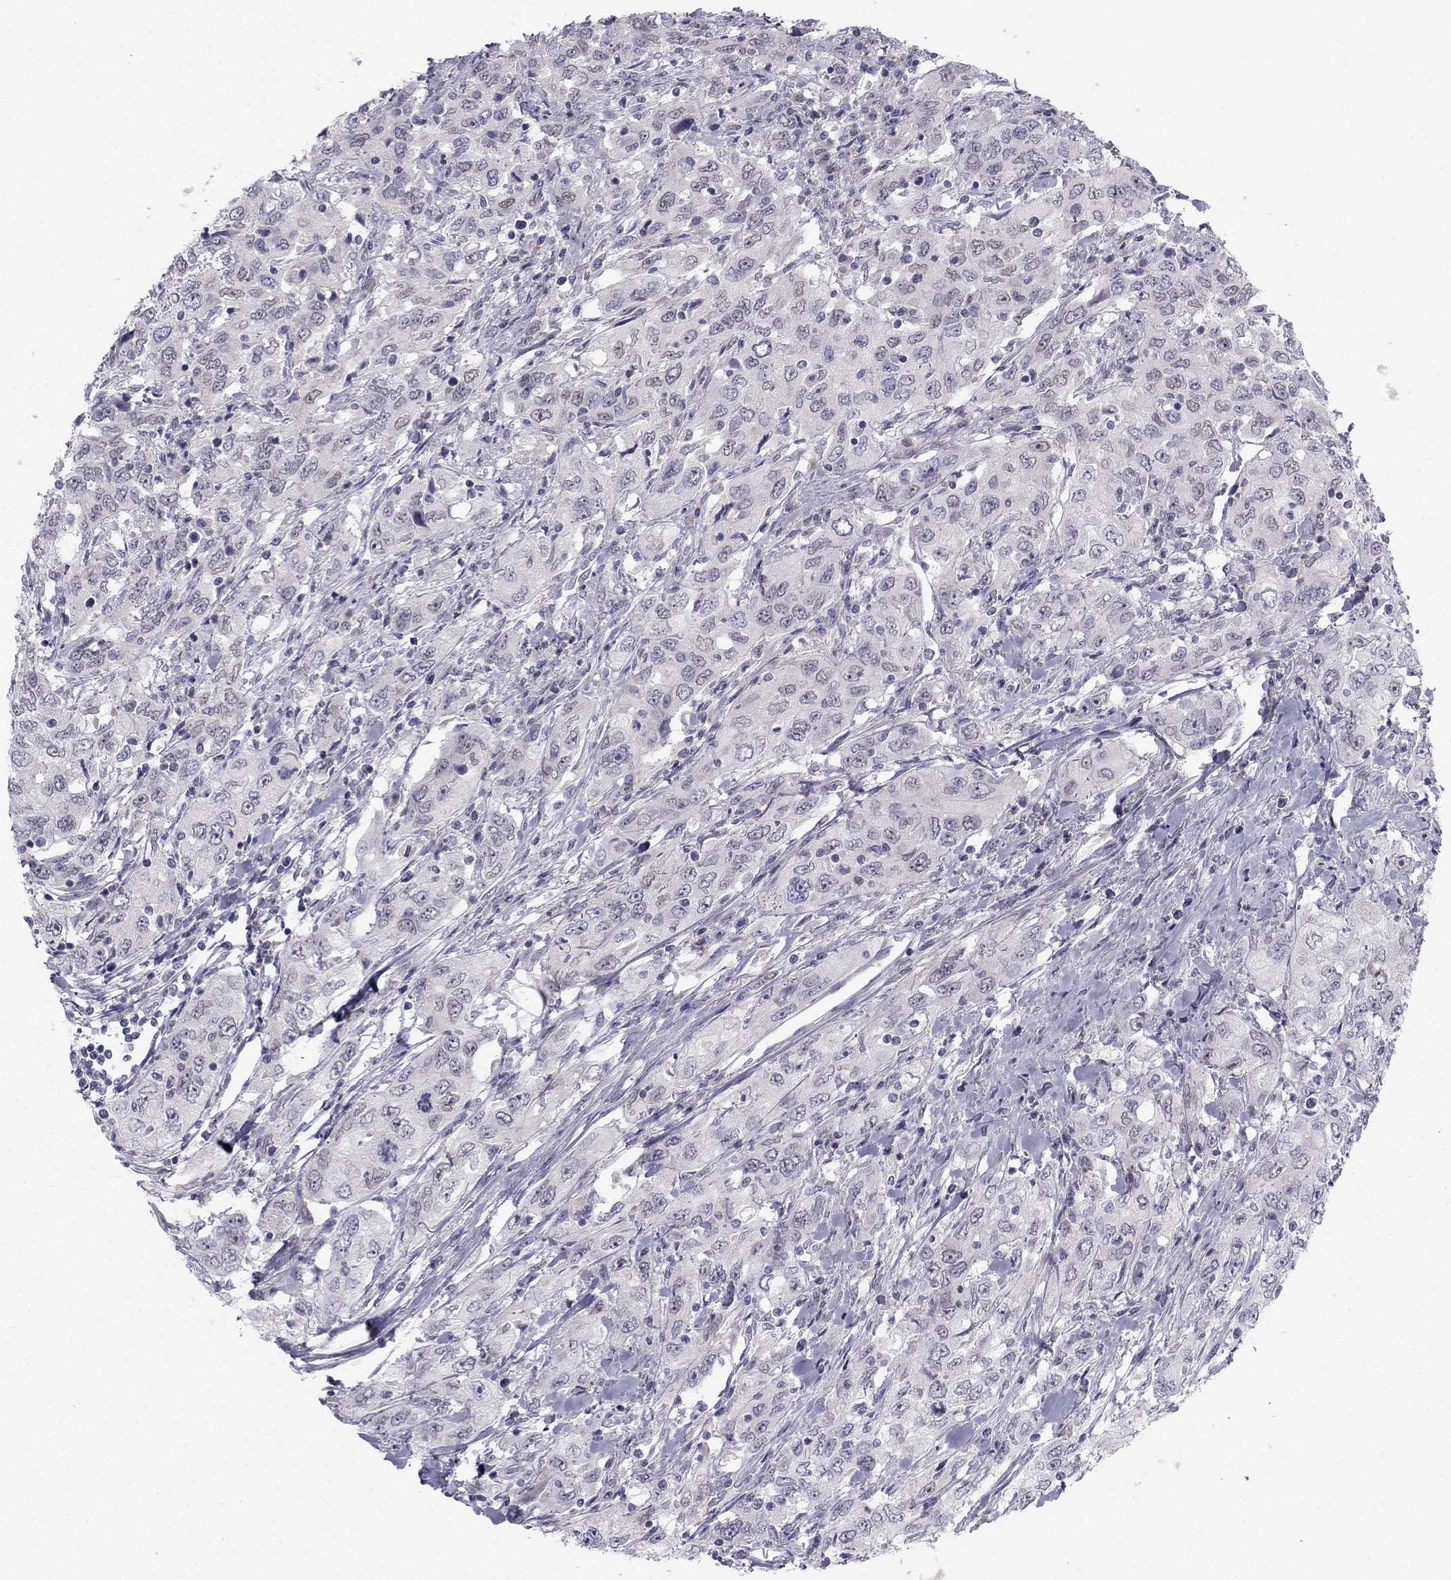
{"staining": {"intensity": "negative", "quantity": "none", "location": "none"}, "tissue": "urothelial cancer", "cell_type": "Tumor cells", "image_type": "cancer", "snomed": [{"axis": "morphology", "description": "Urothelial carcinoma, High grade"}, {"axis": "topography", "description": "Urinary bladder"}], "caption": "This is an immunohistochemistry histopathology image of urothelial cancer. There is no staining in tumor cells.", "gene": "TRPS1", "patient": {"sex": "male", "age": 76}}